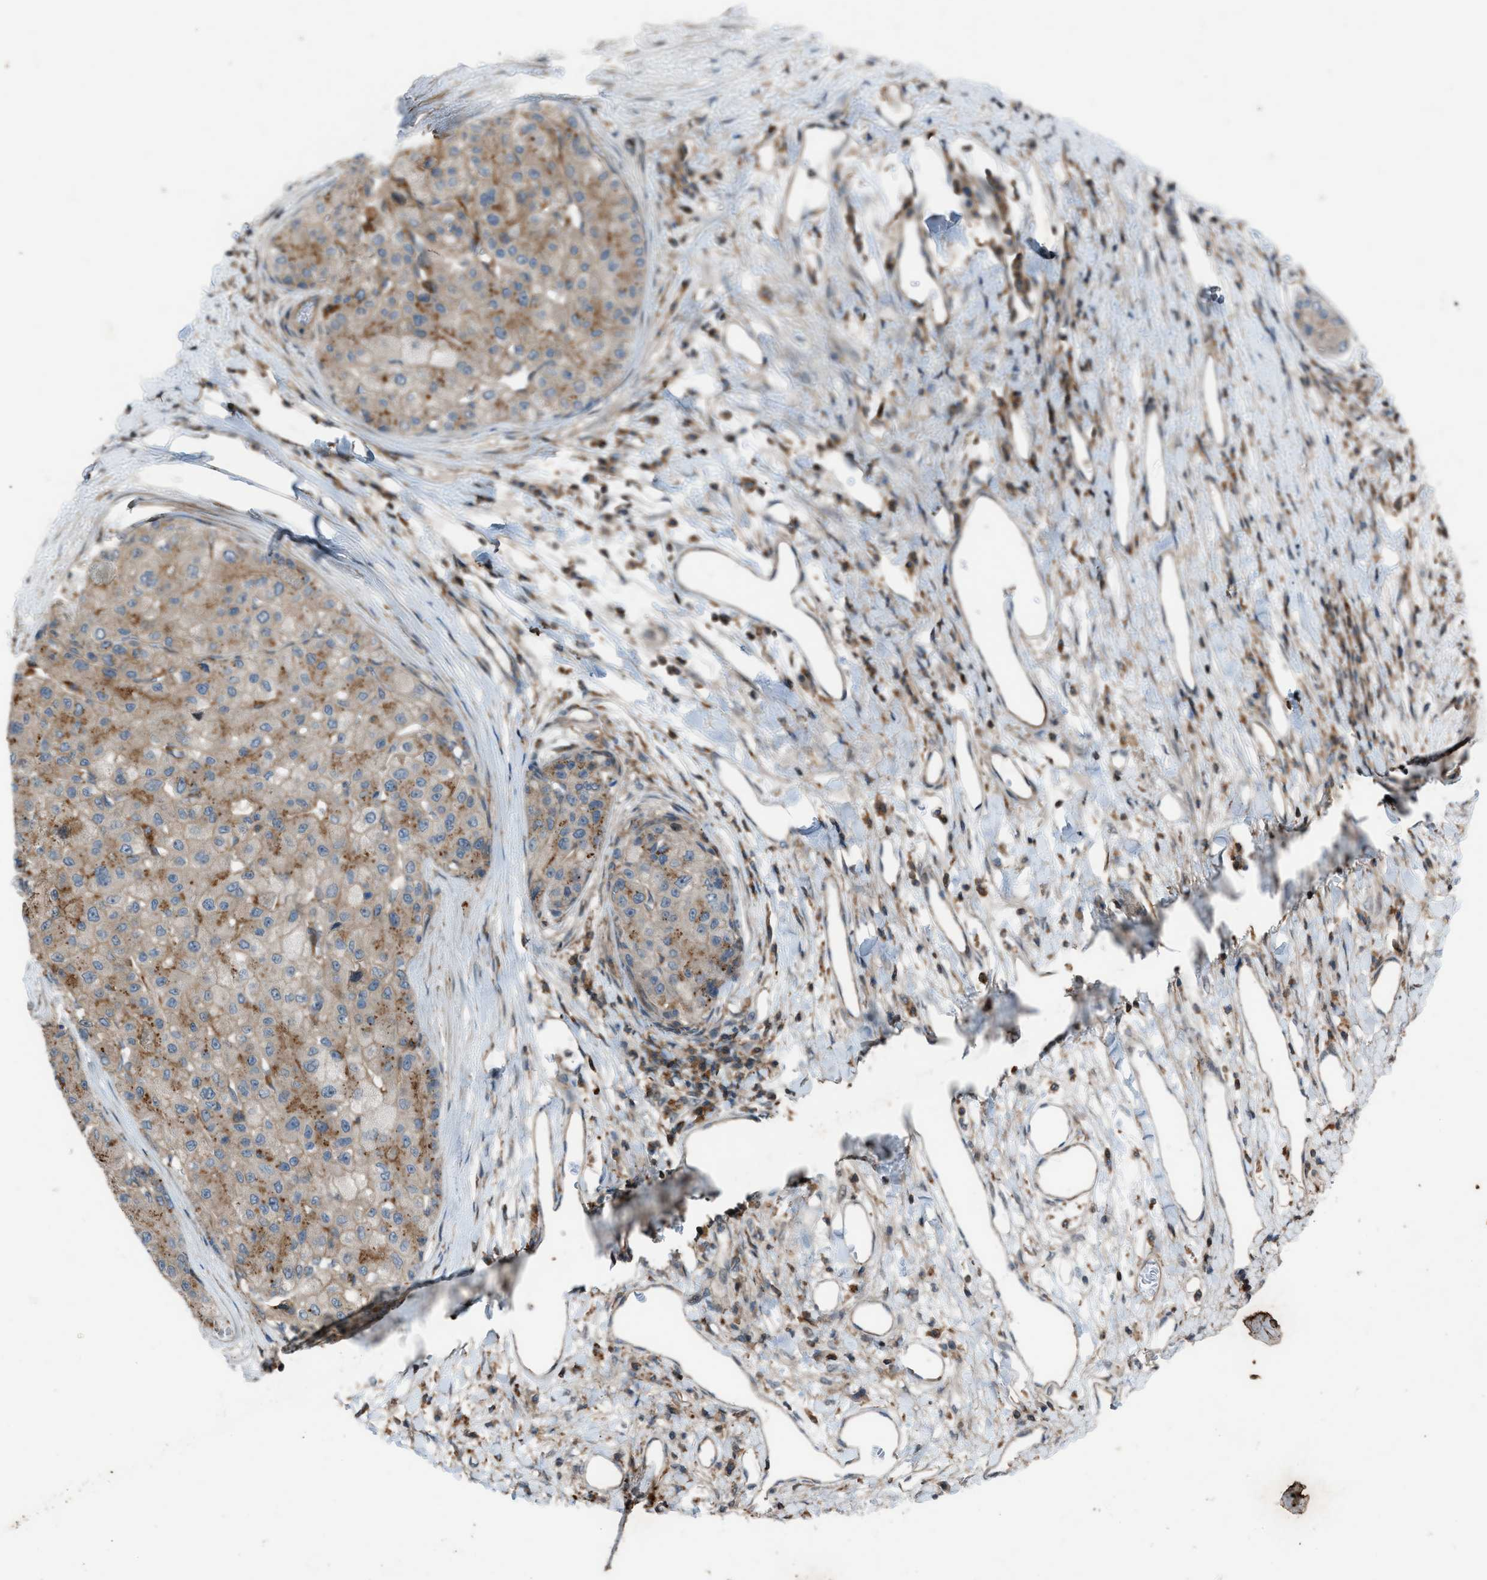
{"staining": {"intensity": "weak", "quantity": ">75%", "location": "cytoplasmic/membranous"}, "tissue": "liver cancer", "cell_type": "Tumor cells", "image_type": "cancer", "snomed": [{"axis": "morphology", "description": "Carcinoma, Hepatocellular, NOS"}, {"axis": "topography", "description": "Liver"}], "caption": "Protein staining of liver cancer (hepatocellular carcinoma) tissue shows weak cytoplasmic/membranous positivity in approximately >75% of tumor cells.", "gene": "DYRK1A", "patient": {"sex": "male", "age": 80}}